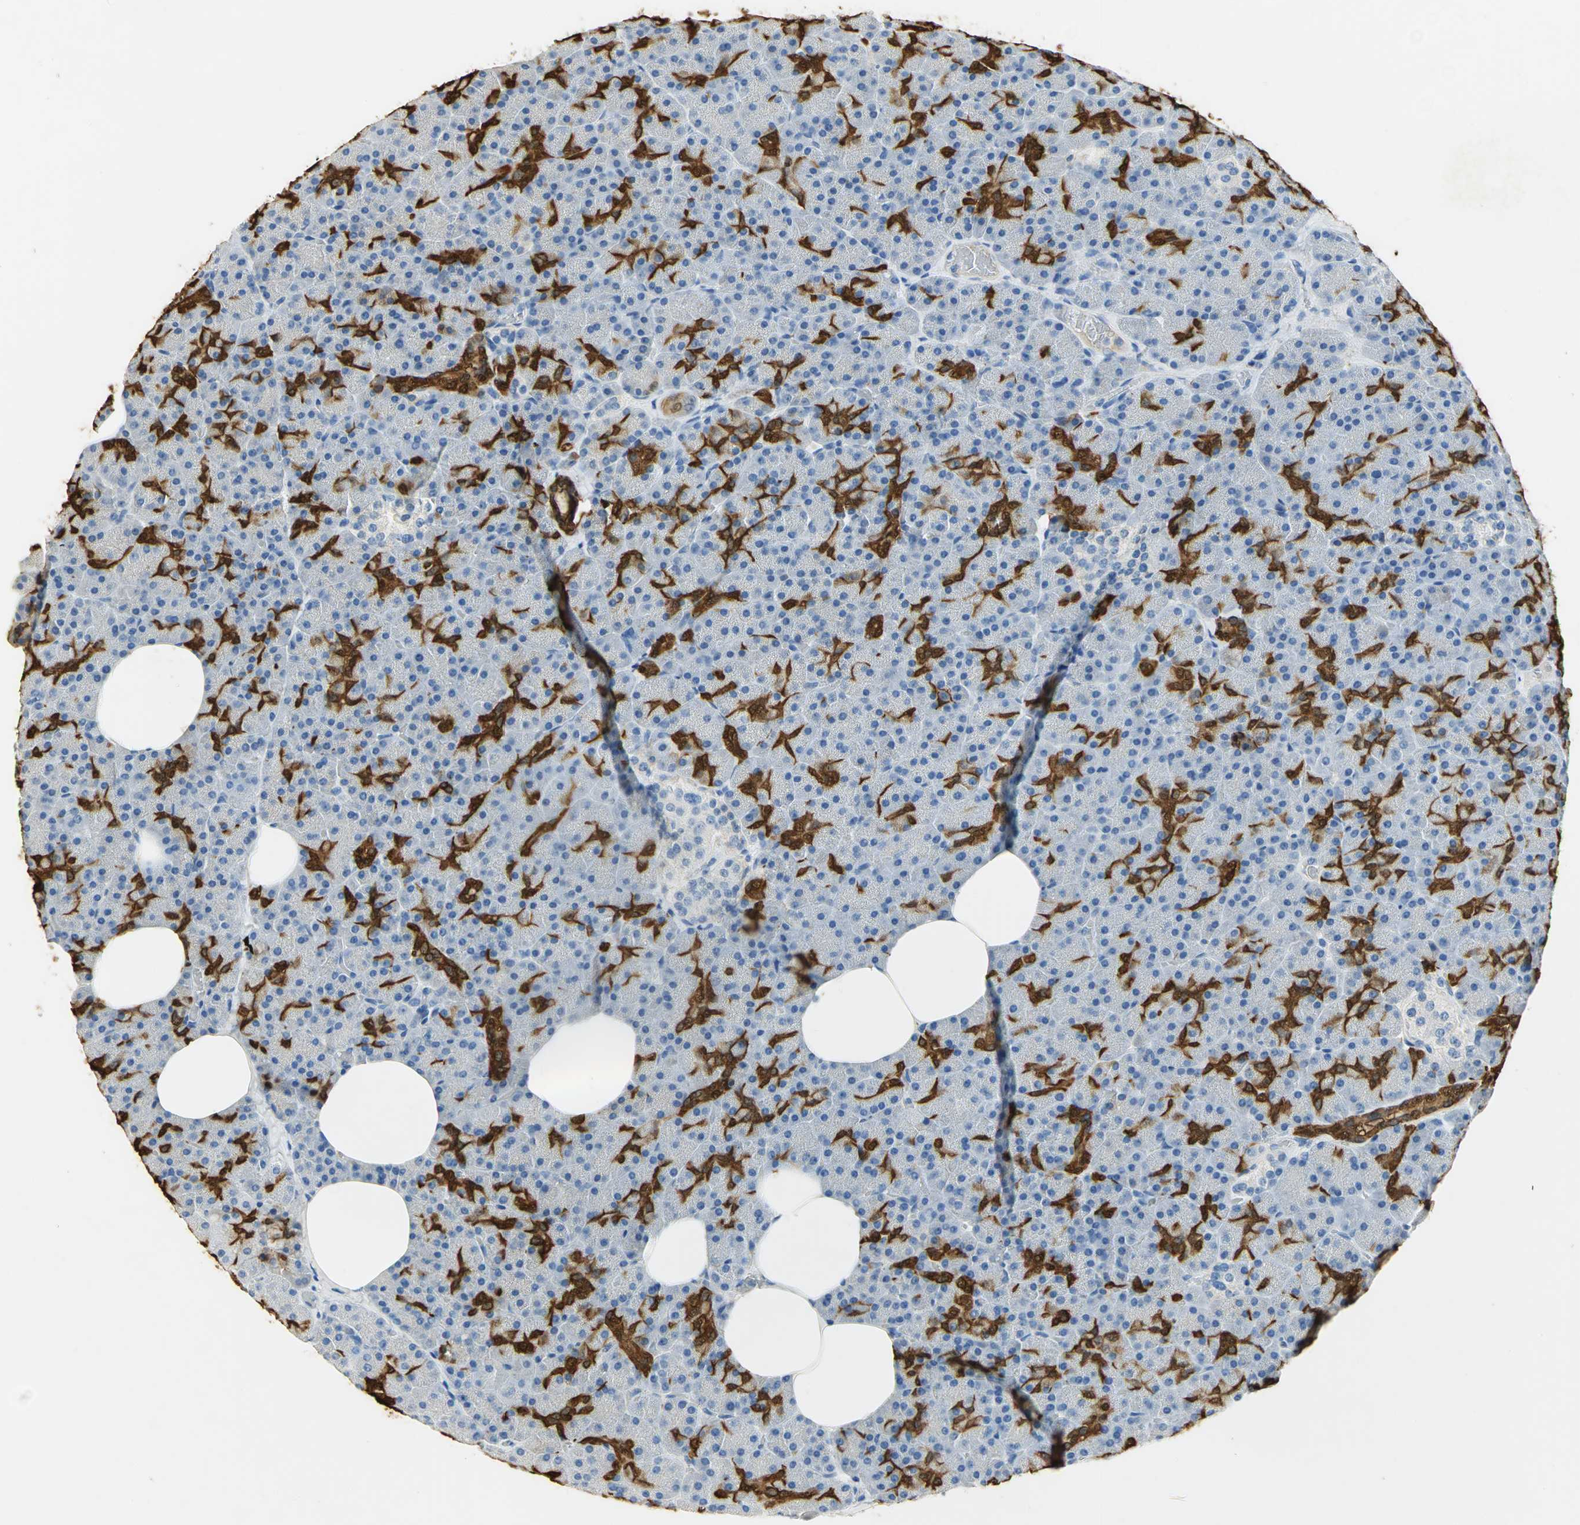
{"staining": {"intensity": "strong", "quantity": "<25%", "location": "cytoplasmic/membranous"}, "tissue": "pancreas", "cell_type": "Exocrine glandular cells", "image_type": "normal", "snomed": [{"axis": "morphology", "description": "Normal tissue, NOS"}, {"axis": "topography", "description": "Pancreas"}], "caption": "The photomicrograph shows staining of normal pancreas, revealing strong cytoplasmic/membranous protein staining (brown color) within exocrine glandular cells.", "gene": "ANXA4", "patient": {"sex": "female", "age": 35}}